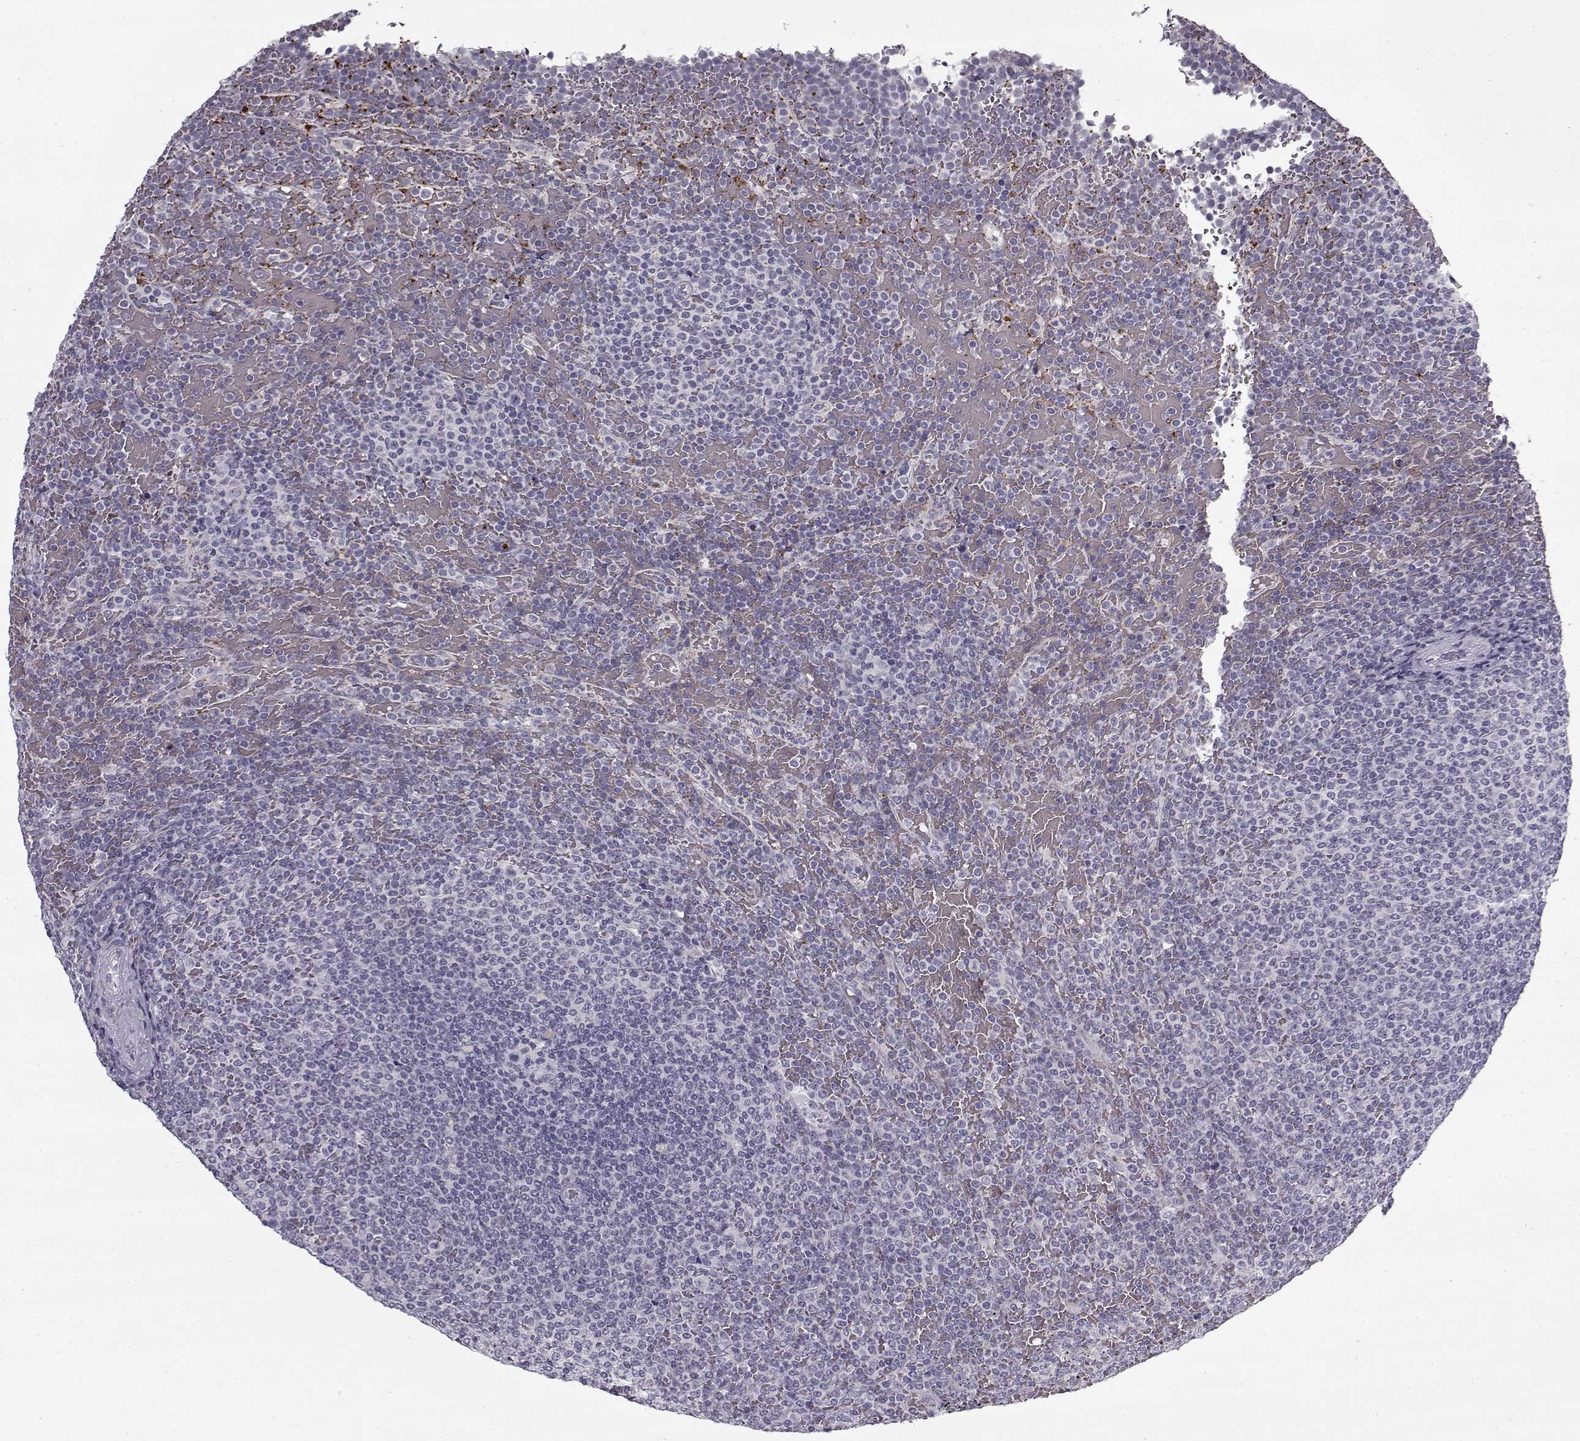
{"staining": {"intensity": "negative", "quantity": "none", "location": "none"}, "tissue": "lymphoma", "cell_type": "Tumor cells", "image_type": "cancer", "snomed": [{"axis": "morphology", "description": "Malignant lymphoma, non-Hodgkin's type, Low grade"}, {"axis": "topography", "description": "Spleen"}], "caption": "Tumor cells show no significant protein positivity in malignant lymphoma, non-Hodgkin's type (low-grade). (DAB (3,3'-diaminobenzidine) immunohistochemistry (IHC) visualized using brightfield microscopy, high magnification).", "gene": "SNCA", "patient": {"sex": "female", "age": 77}}